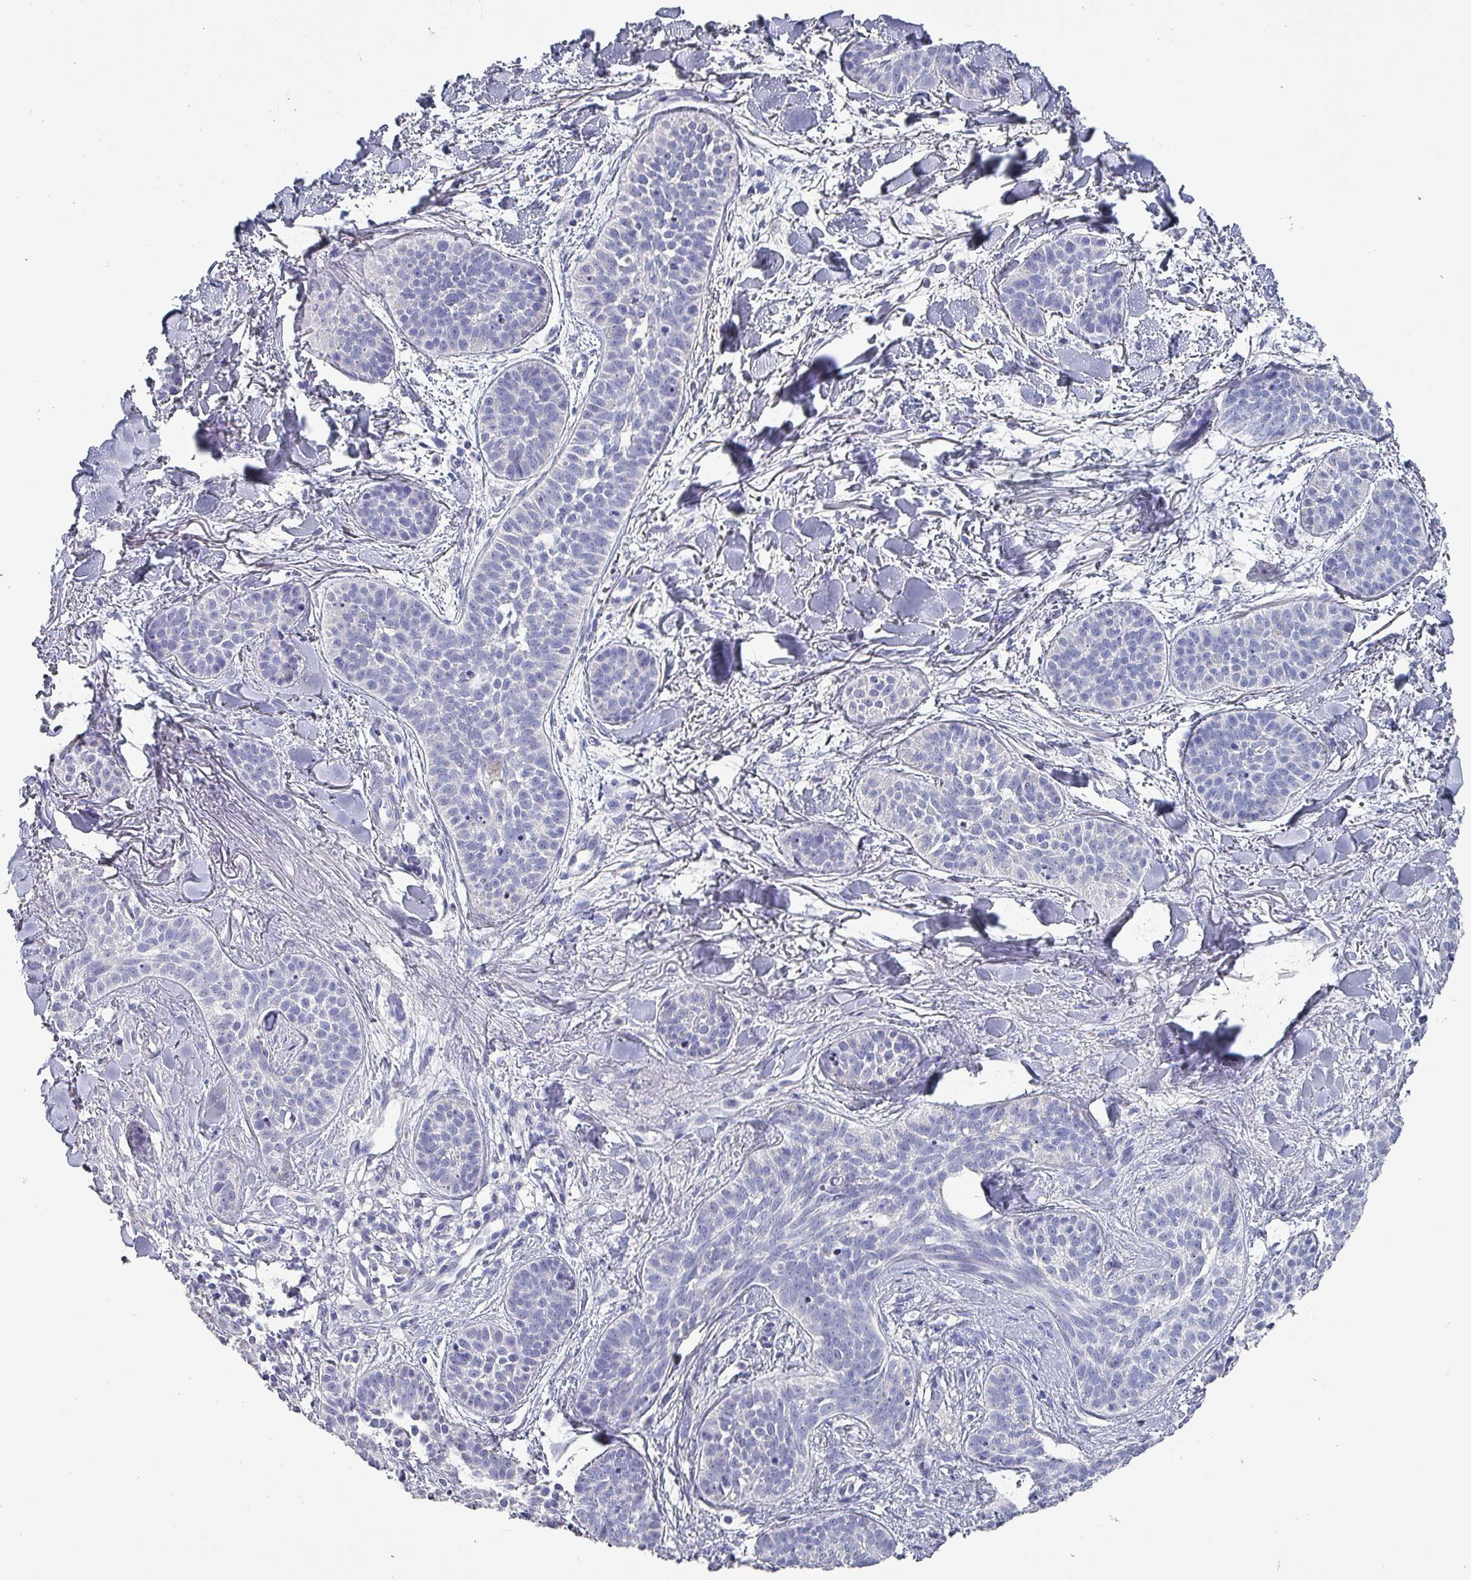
{"staining": {"intensity": "negative", "quantity": "none", "location": "none"}, "tissue": "skin cancer", "cell_type": "Tumor cells", "image_type": "cancer", "snomed": [{"axis": "morphology", "description": "Basal cell carcinoma"}, {"axis": "topography", "description": "Skin"}], "caption": "Basal cell carcinoma (skin) was stained to show a protein in brown. There is no significant positivity in tumor cells. Brightfield microscopy of immunohistochemistry stained with DAB (brown) and hematoxylin (blue), captured at high magnification.", "gene": "INS-IGF2", "patient": {"sex": "male", "age": 52}}